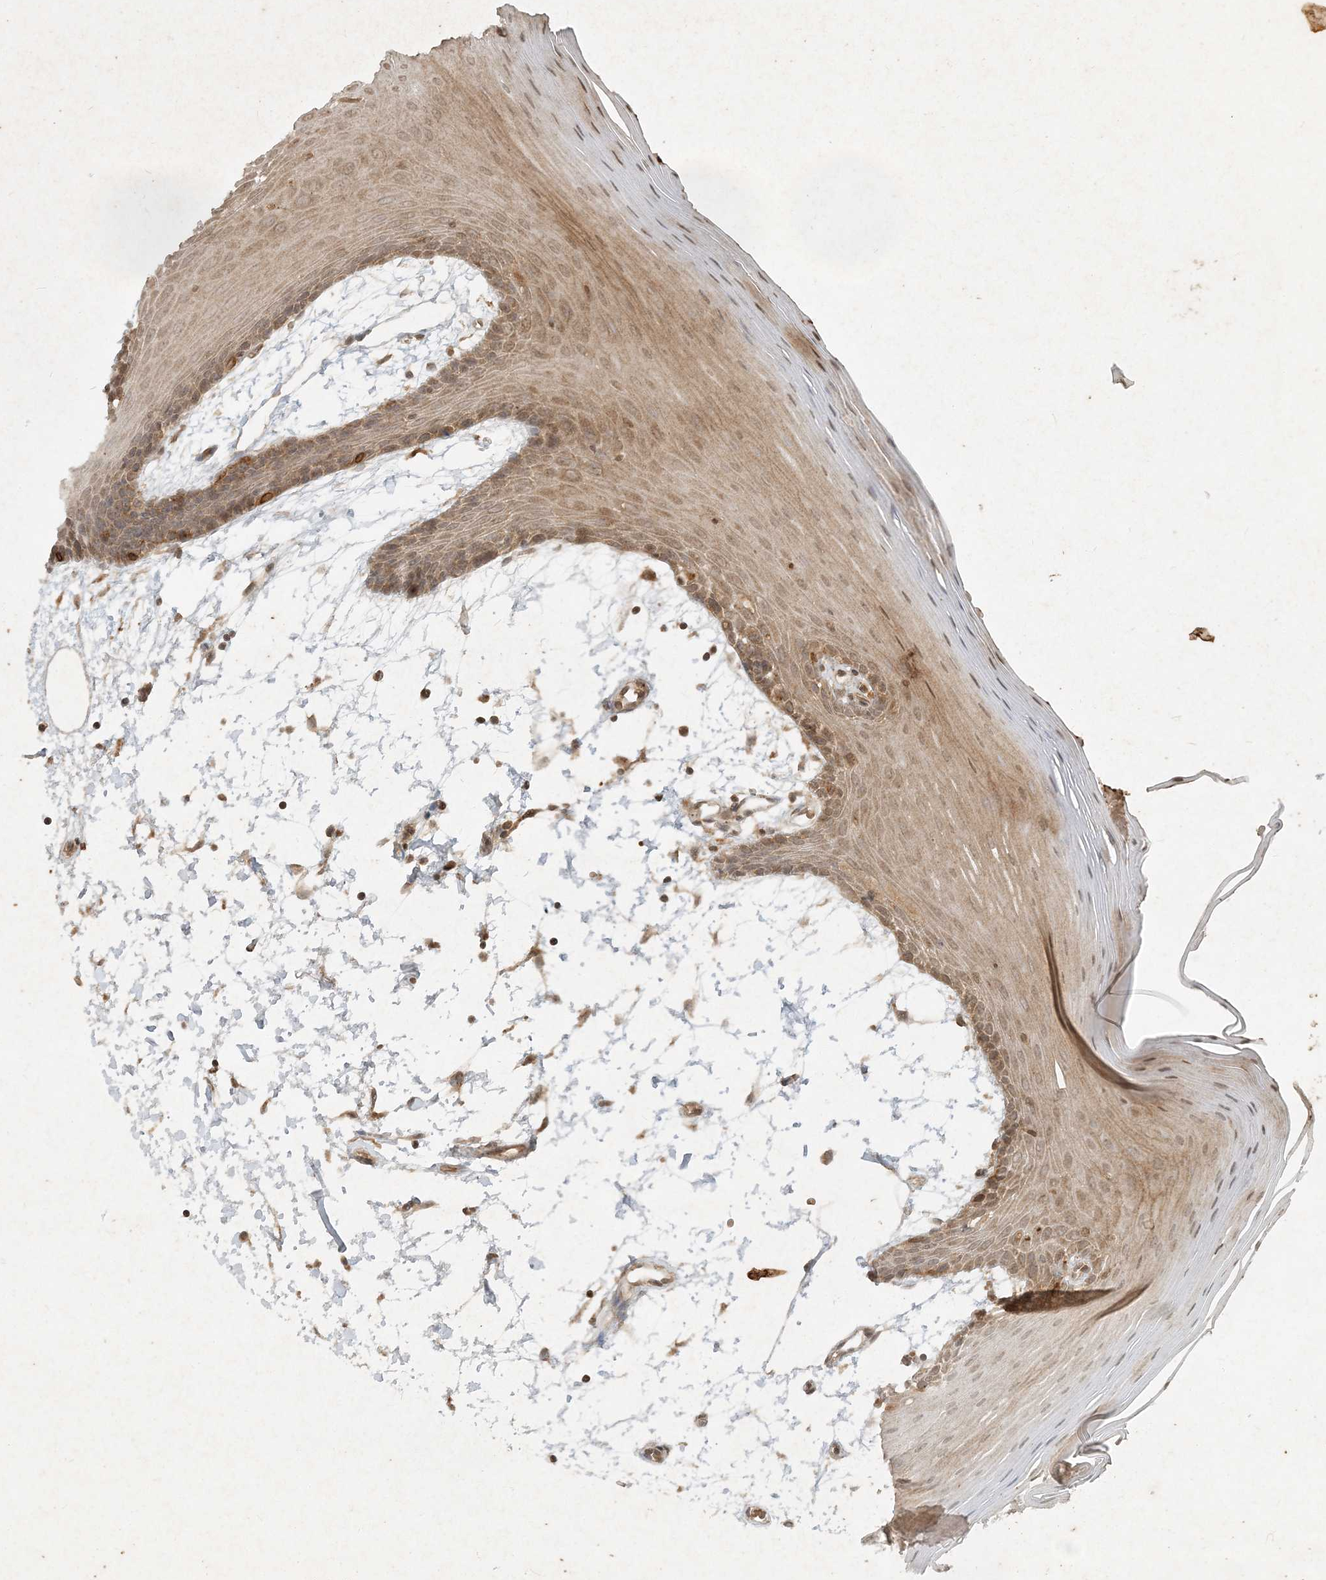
{"staining": {"intensity": "moderate", "quantity": "25%-75%", "location": "cytoplasmic/membranous,nuclear"}, "tissue": "oral mucosa", "cell_type": "Squamous epithelial cells", "image_type": "normal", "snomed": [{"axis": "morphology", "description": "Normal tissue, NOS"}, {"axis": "topography", "description": "Skeletal muscle"}, {"axis": "topography", "description": "Oral tissue"}, {"axis": "topography", "description": "Salivary gland"}, {"axis": "topography", "description": "Peripheral nerve tissue"}], "caption": "An immunohistochemistry (IHC) micrograph of normal tissue is shown. Protein staining in brown labels moderate cytoplasmic/membranous,nuclear positivity in oral mucosa within squamous epithelial cells.", "gene": "NARS1", "patient": {"sex": "male", "age": 54}}